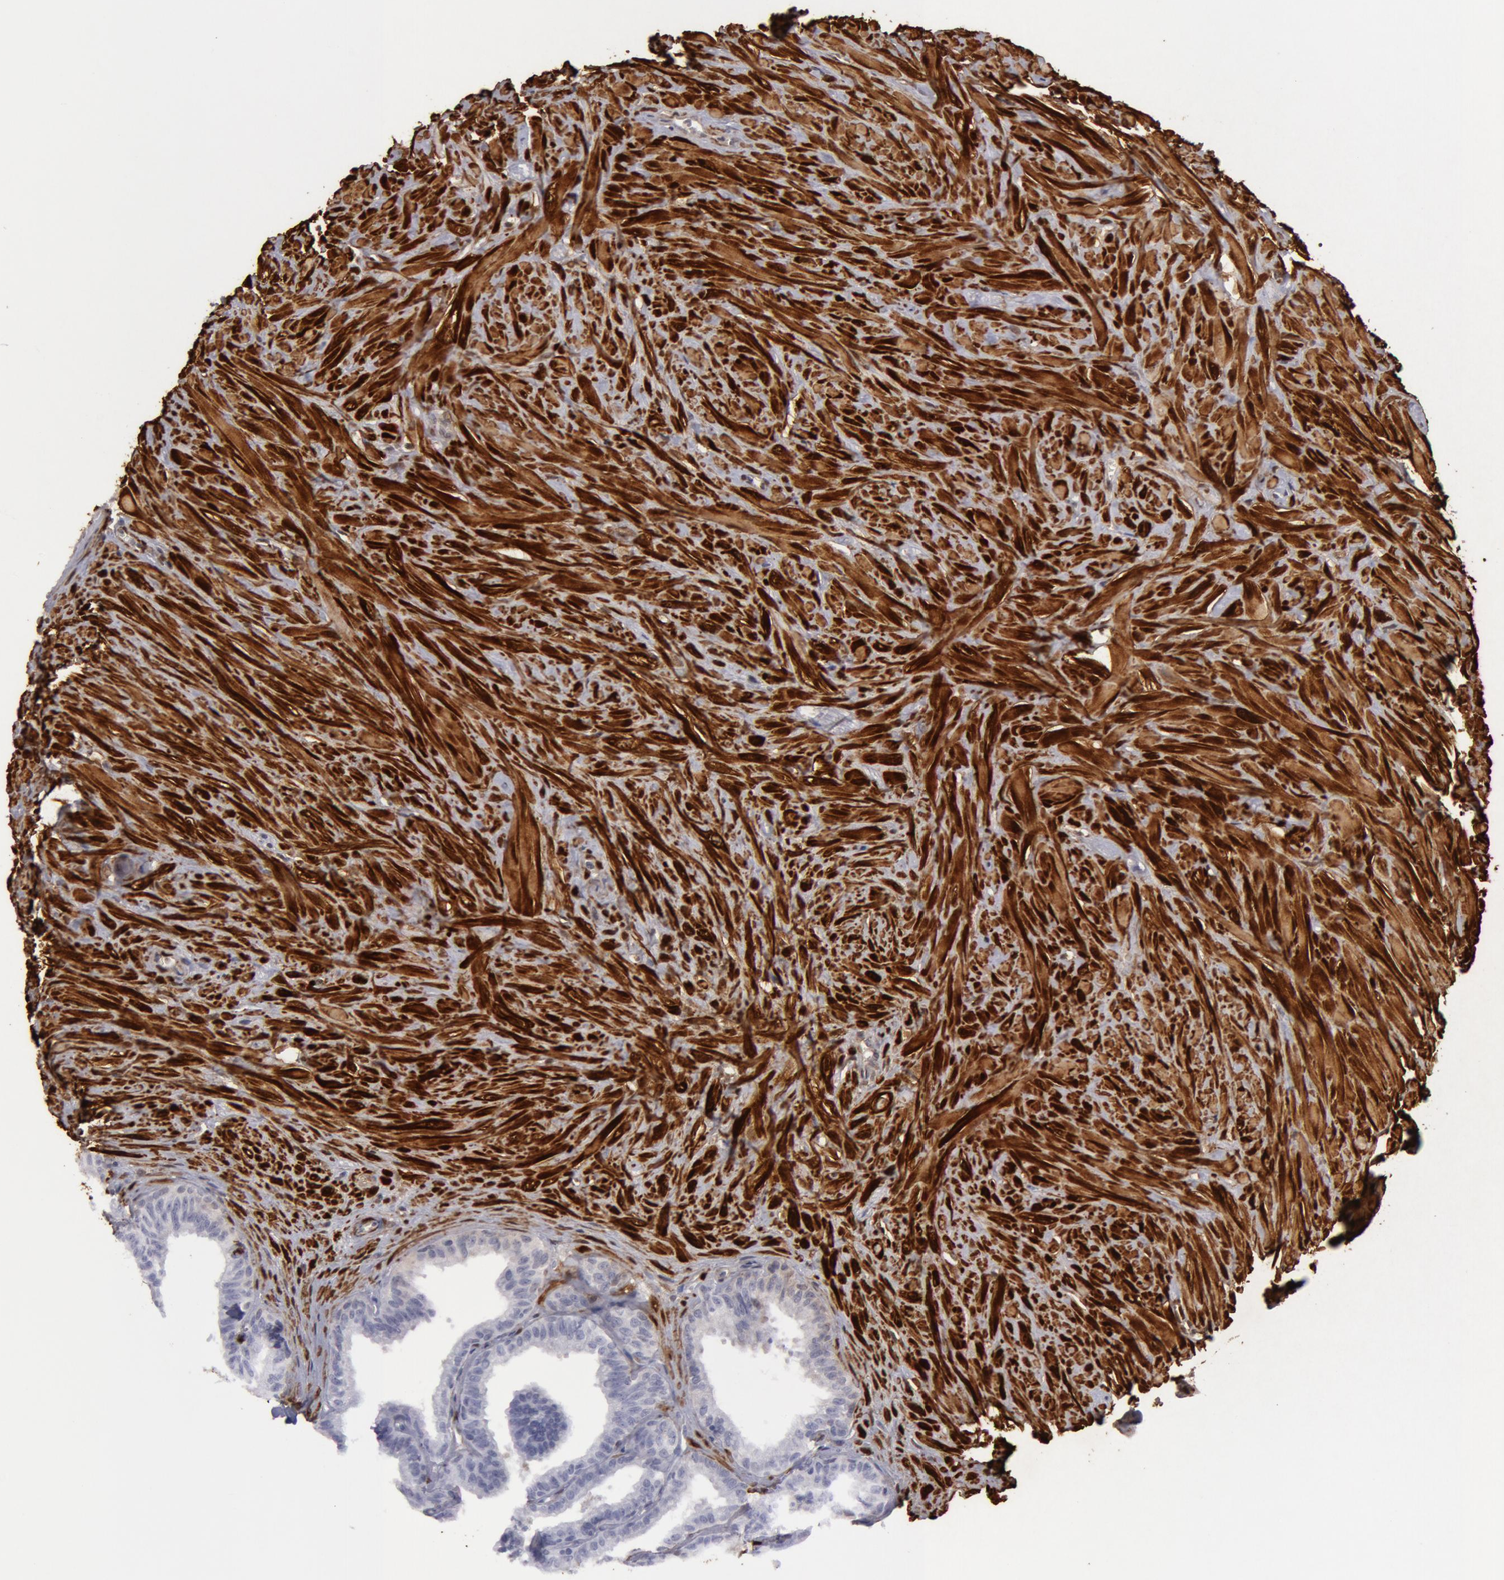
{"staining": {"intensity": "negative", "quantity": "none", "location": "none"}, "tissue": "seminal vesicle", "cell_type": "Glandular cells", "image_type": "normal", "snomed": [{"axis": "morphology", "description": "Normal tissue, NOS"}, {"axis": "topography", "description": "Seminal veicle"}], "caption": "Immunohistochemical staining of benign seminal vesicle demonstrates no significant positivity in glandular cells. (Brightfield microscopy of DAB IHC at high magnification).", "gene": "TAGLN", "patient": {"sex": "male", "age": 26}}